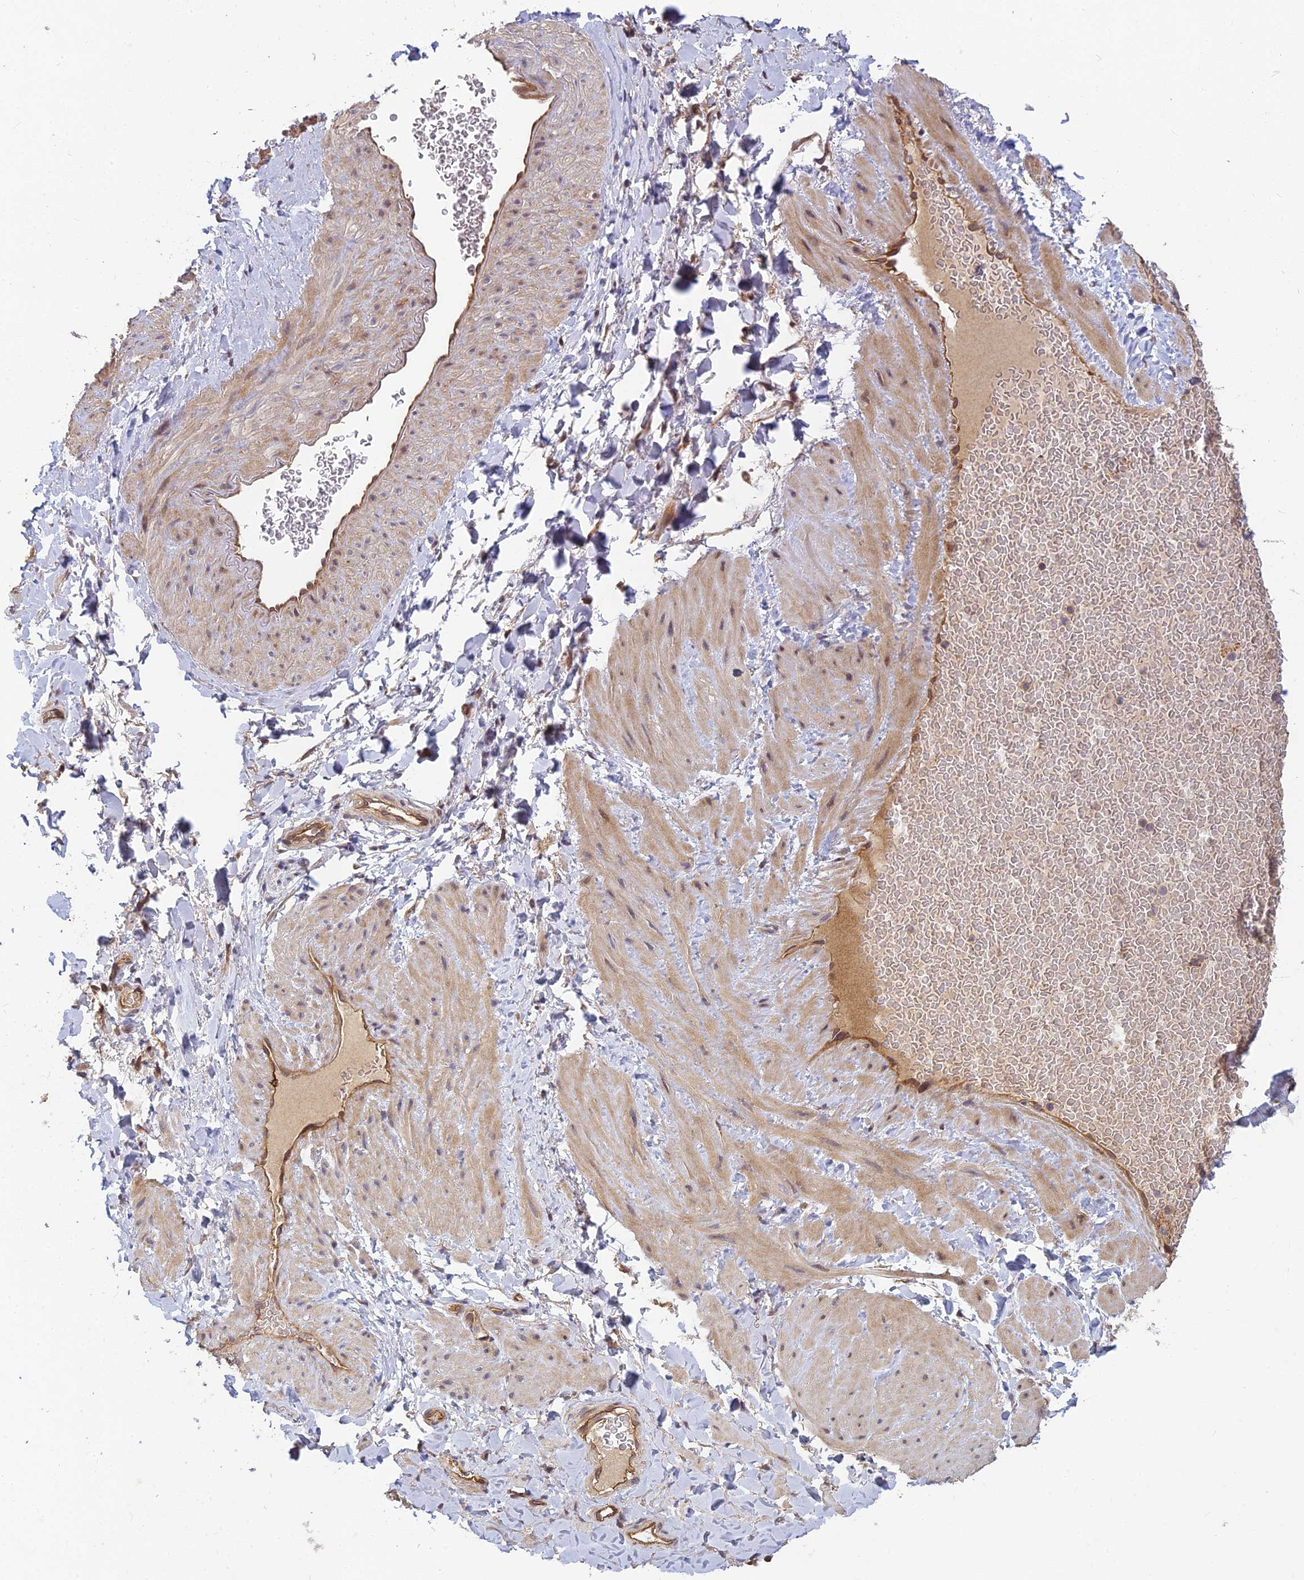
{"staining": {"intensity": "moderate", "quantity": "<25%", "location": "cytoplasmic/membranous"}, "tissue": "adipose tissue", "cell_type": "Adipocytes", "image_type": "normal", "snomed": [{"axis": "morphology", "description": "Normal tissue, NOS"}, {"axis": "topography", "description": "Soft tissue"}, {"axis": "topography", "description": "Vascular tissue"}], "caption": "A histopathology image of adipose tissue stained for a protein reveals moderate cytoplasmic/membranous brown staining in adipocytes. Nuclei are stained in blue.", "gene": "PIKFYVE", "patient": {"sex": "male", "age": 54}}